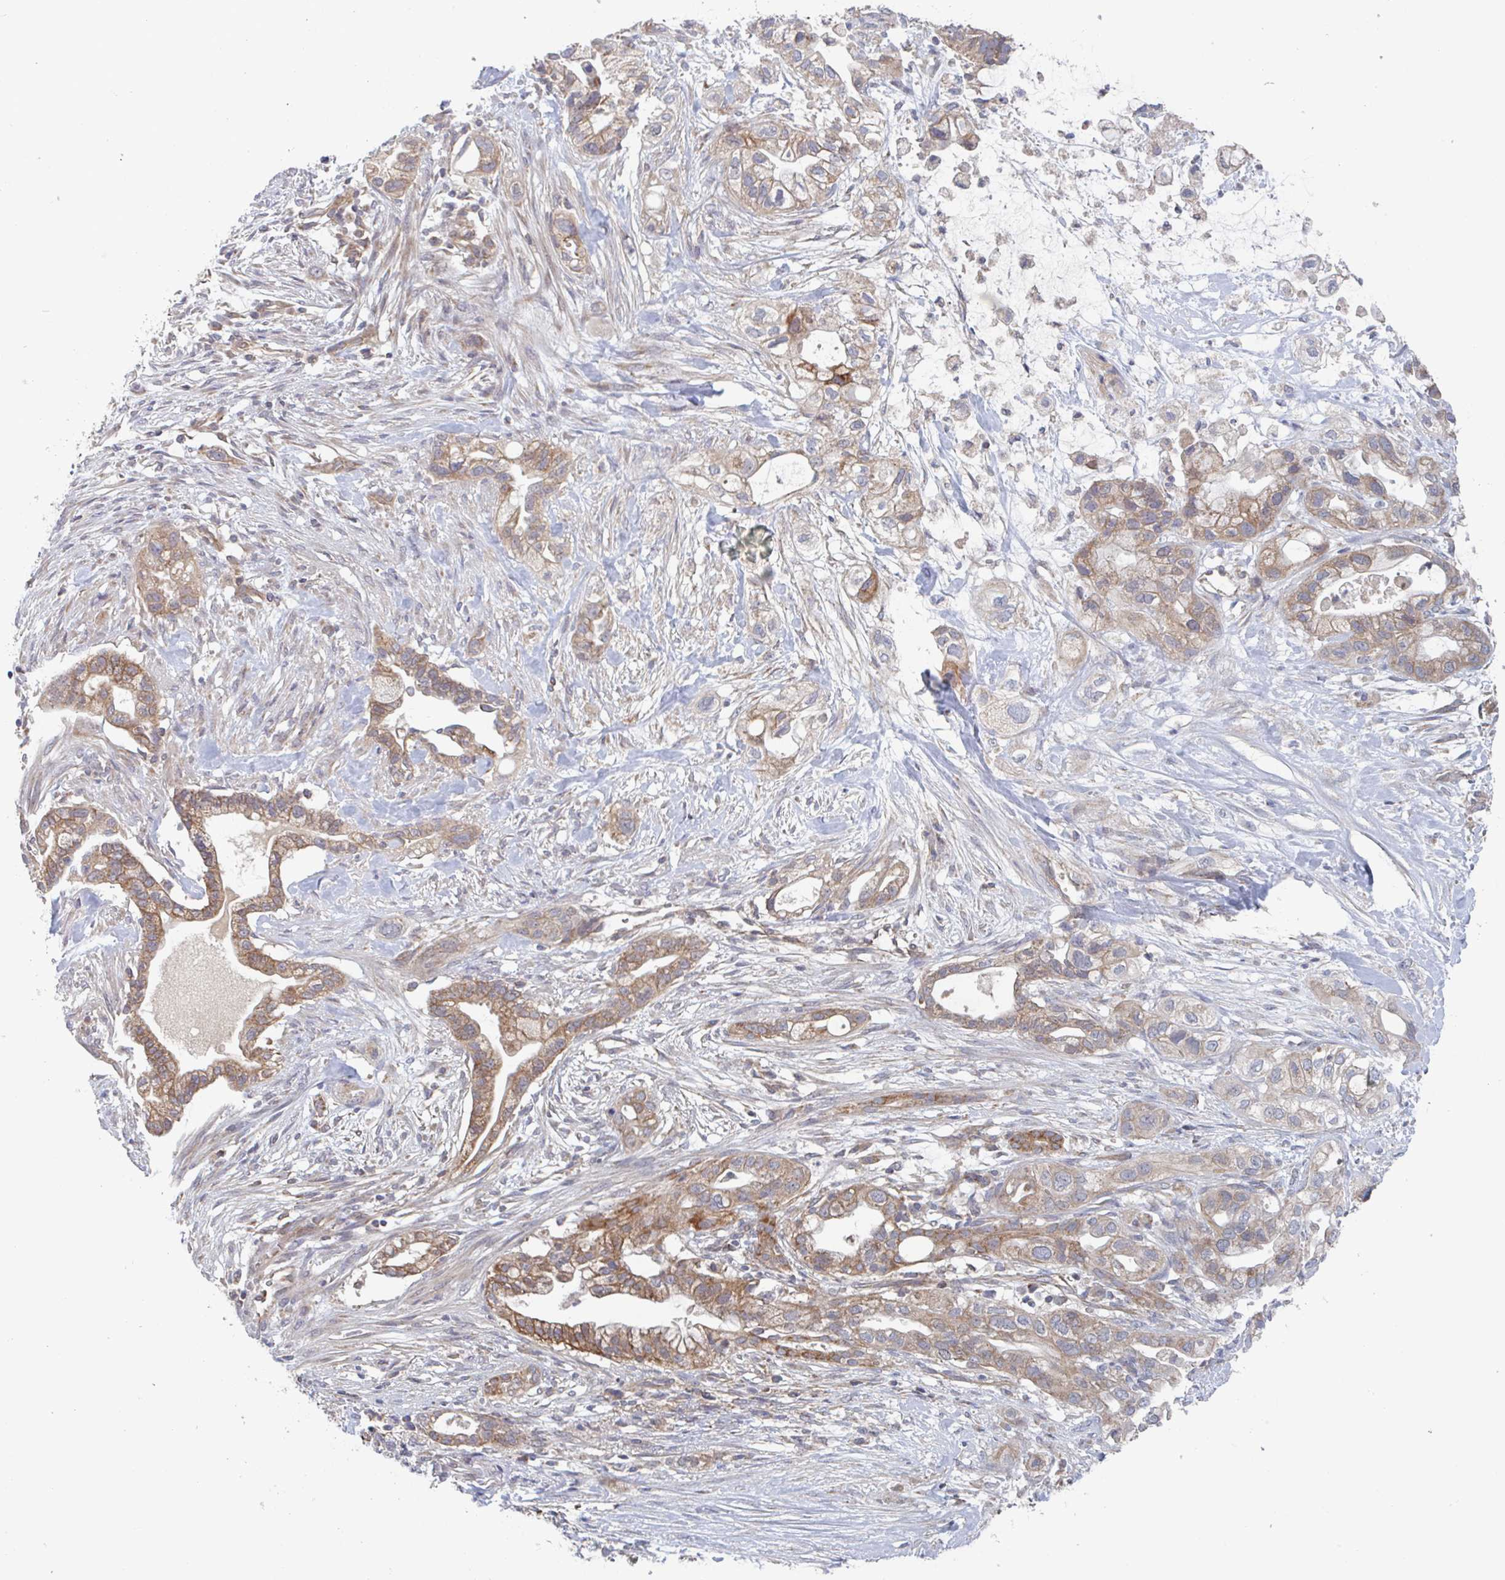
{"staining": {"intensity": "moderate", "quantity": ">75%", "location": "cytoplasmic/membranous"}, "tissue": "pancreatic cancer", "cell_type": "Tumor cells", "image_type": "cancer", "snomed": [{"axis": "morphology", "description": "Adenocarcinoma, NOS"}, {"axis": "topography", "description": "Pancreas"}], "caption": "Protein staining demonstrates moderate cytoplasmic/membranous expression in about >75% of tumor cells in pancreatic cancer (adenocarcinoma).", "gene": "SURF1", "patient": {"sex": "male", "age": 44}}